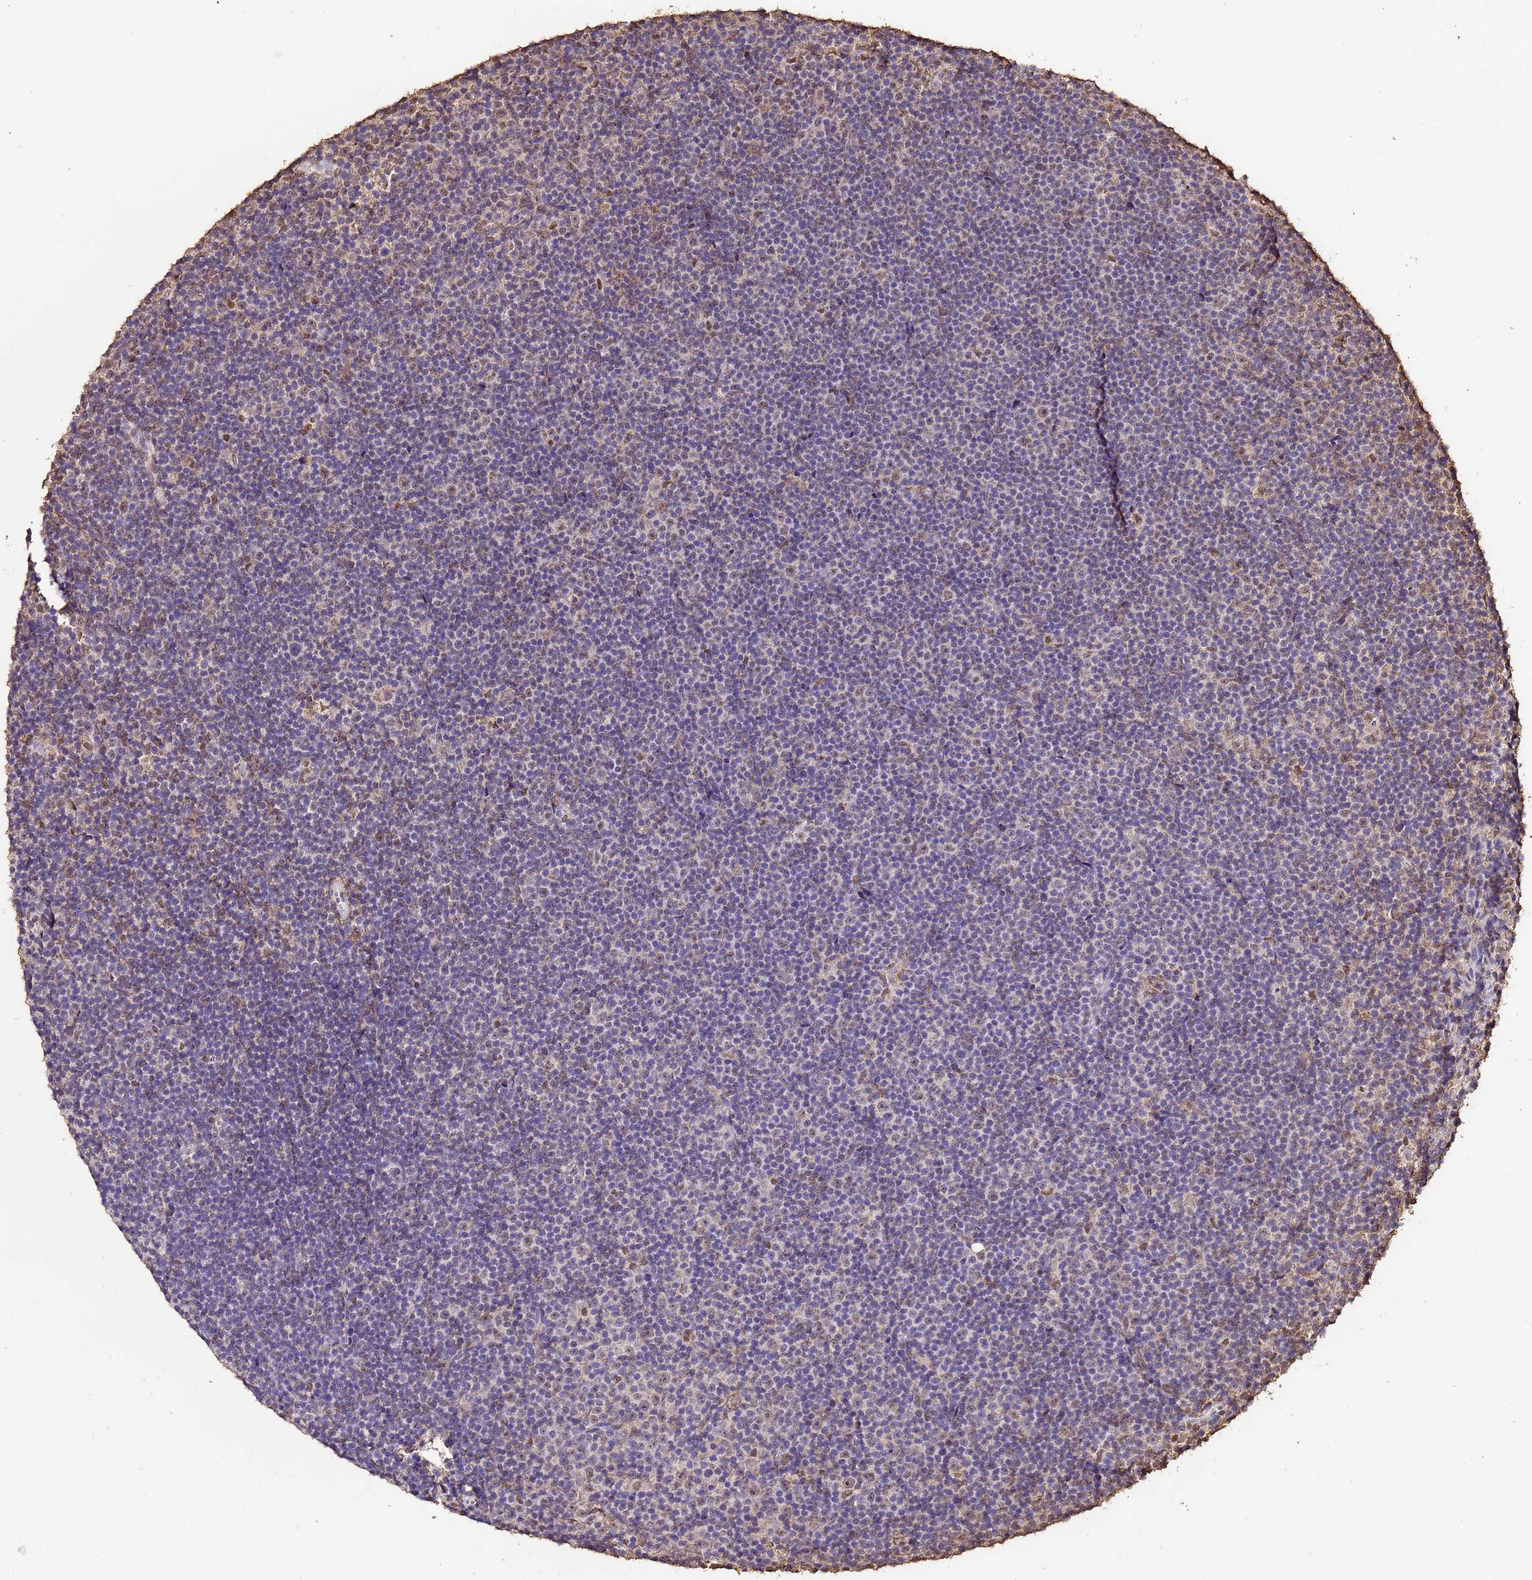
{"staining": {"intensity": "weak", "quantity": "<25%", "location": "nuclear"}, "tissue": "lymphoma", "cell_type": "Tumor cells", "image_type": "cancer", "snomed": [{"axis": "morphology", "description": "Malignant lymphoma, non-Hodgkin's type, Low grade"}, {"axis": "topography", "description": "Lymph node"}], "caption": "This image is of lymphoma stained with IHC to label a protein in brown with the nuclei are counter-stained blue. There is no positivity in tumor cells.", "gene": "TRIP6", "patient": {"sex": "female", "age": 67}}